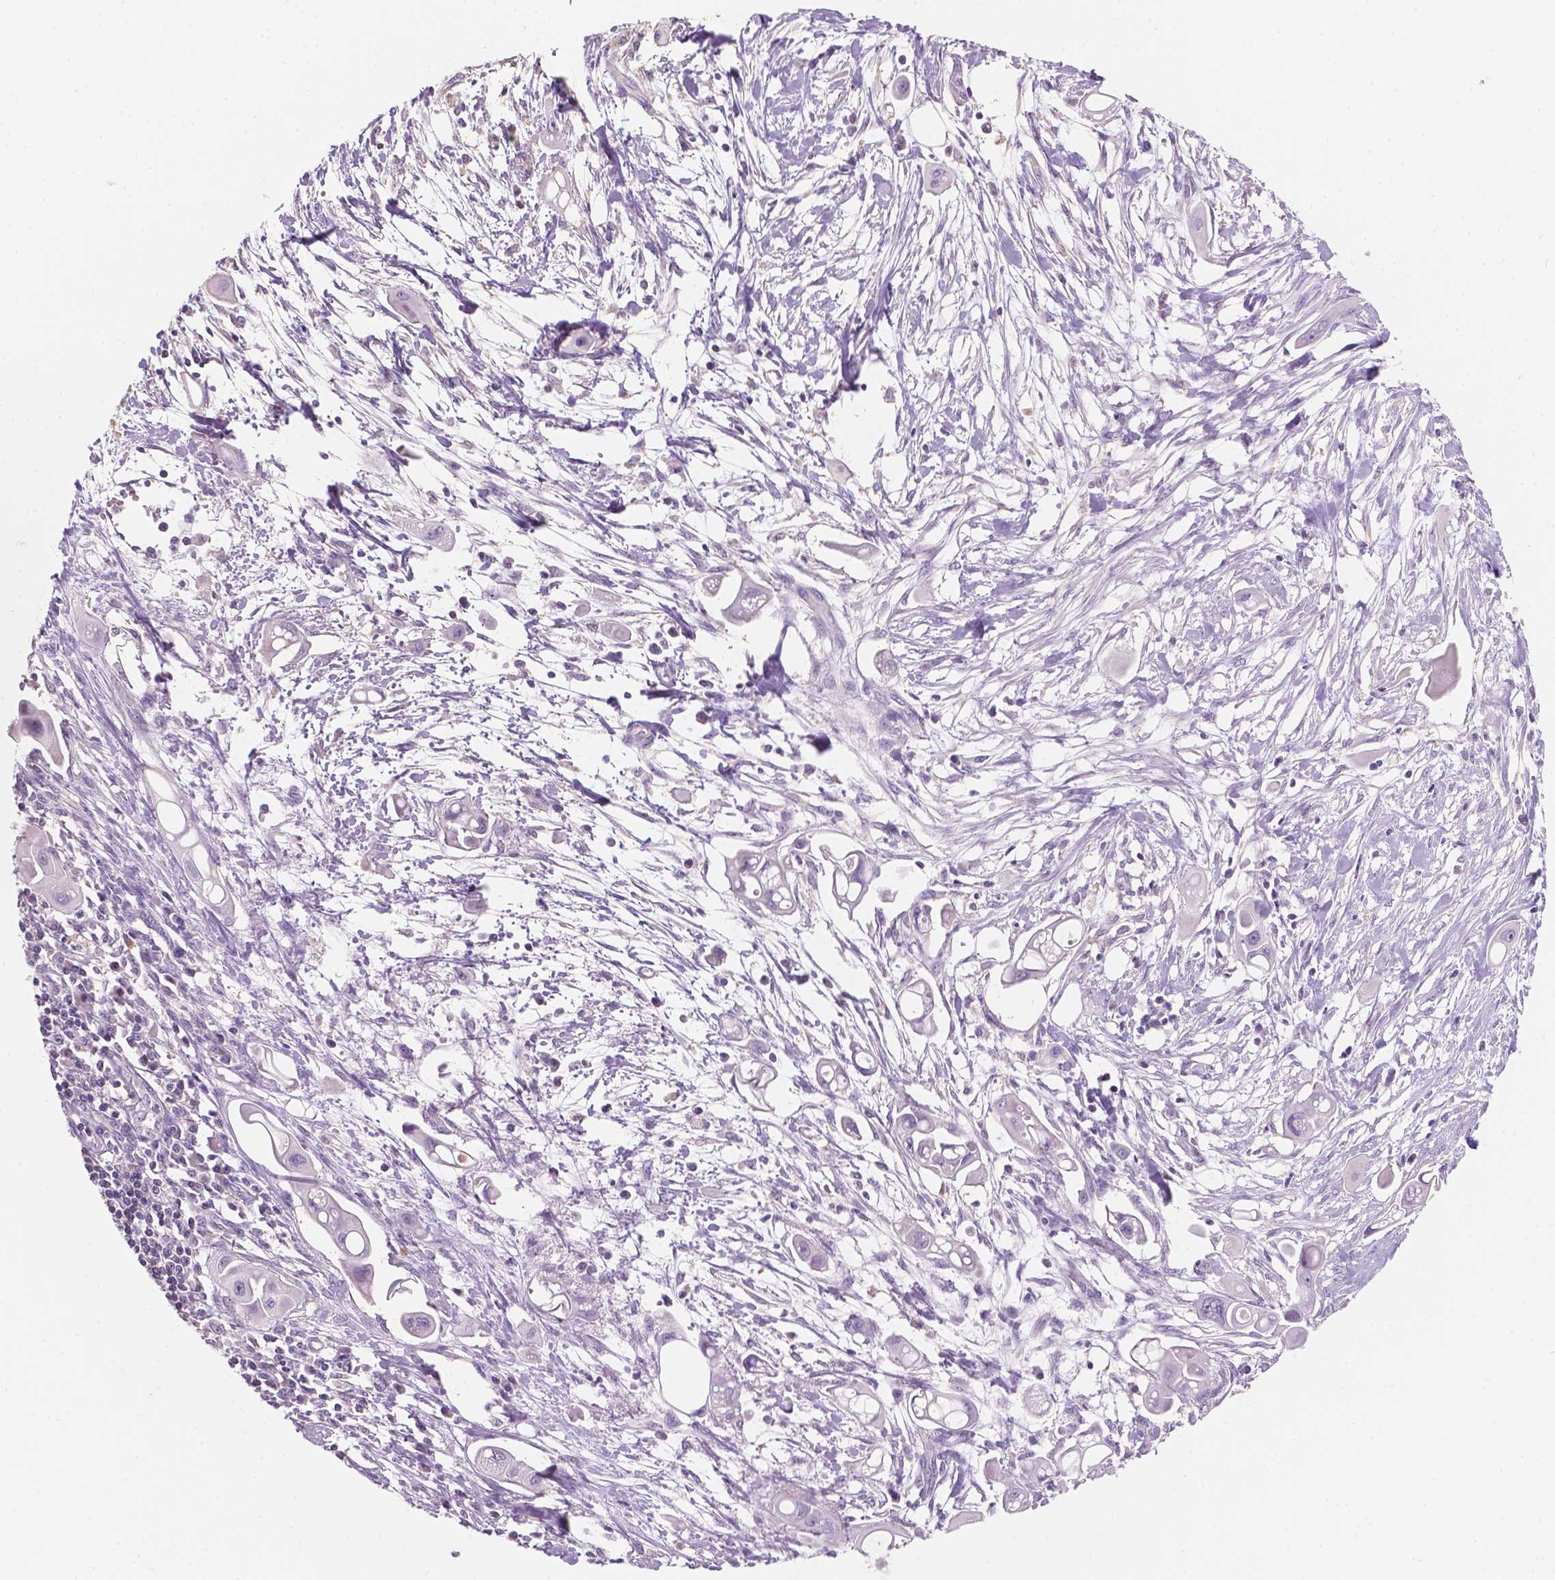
{"staining": {"intensity": "negative", "quantity": "none", "location": "none"}, "tissue": "pancreatic cancer", "cell_type": "Tumor cells", "image_type": "cancer", "snomed": [{"axis": "morphology", "description": "Adenocarcinoma, NOS"}, {"axis": "topography", "description": "Pancreas"}], "caption": "This is an IHC image of adenocarcinoma (pancreatic). There is no expression in tumor cells.", "gene": "SBSN", "patient": {"sex": "male", "age": 50}}